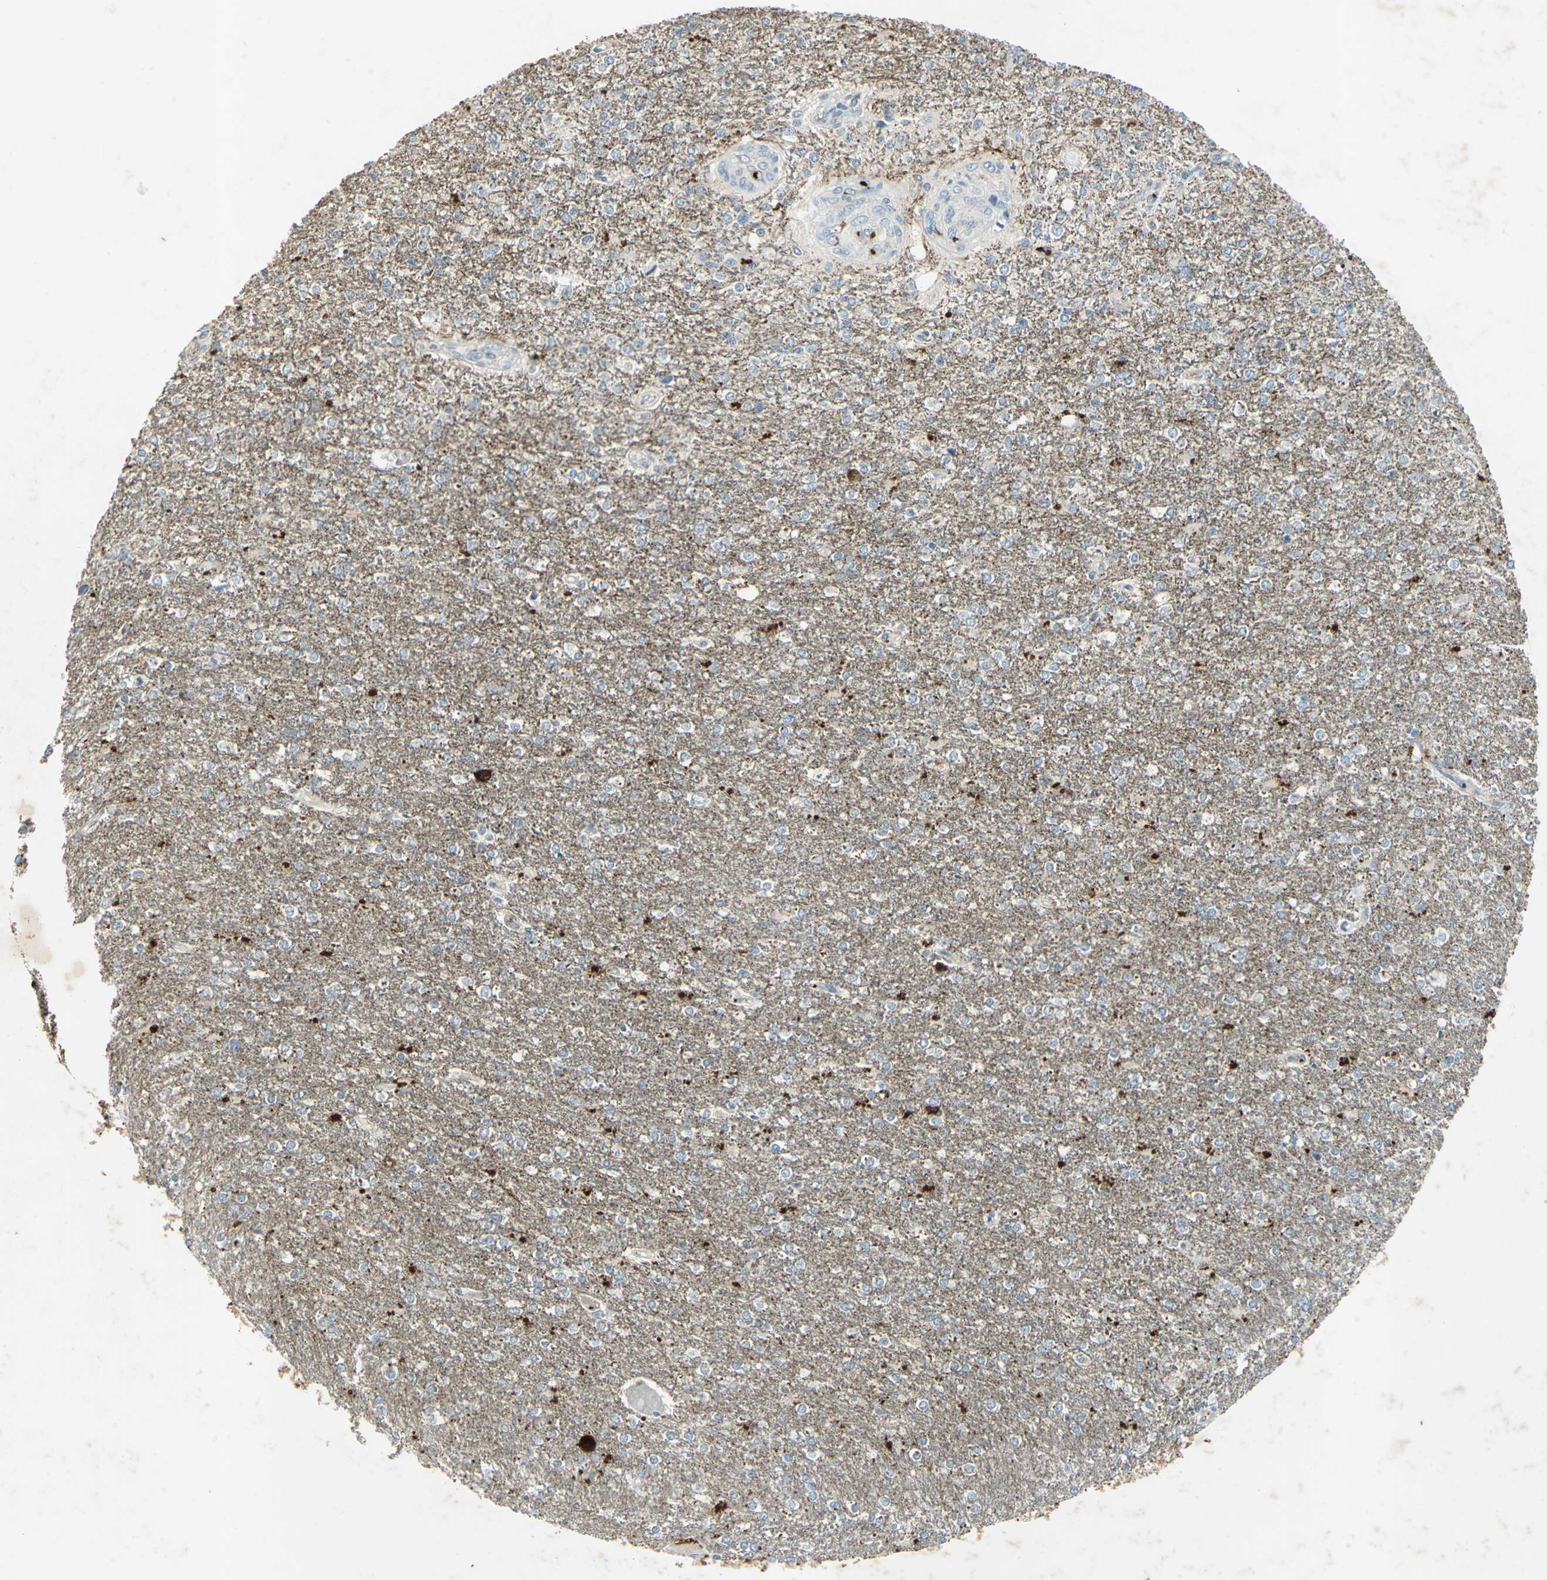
{"staining": {"intensity": "negative", "quantity": "none", "location": "none"}, "tissue": "glioma", "cell_type": "Tumor cells", "image_type": "cancer", "snomed": [{"axis": "morphology", "description": "Glioma, malignant, High grade"}, {"axis": "topography", "description": "Cerebral cortex"}], "caption": "DAB immunohistochemical staining of human malignant glioma (high-grade) demonstrates no significant staining in tumor cells.", "gene": "CAMK2B", "patient": {"sex": "male", "age": 76}}